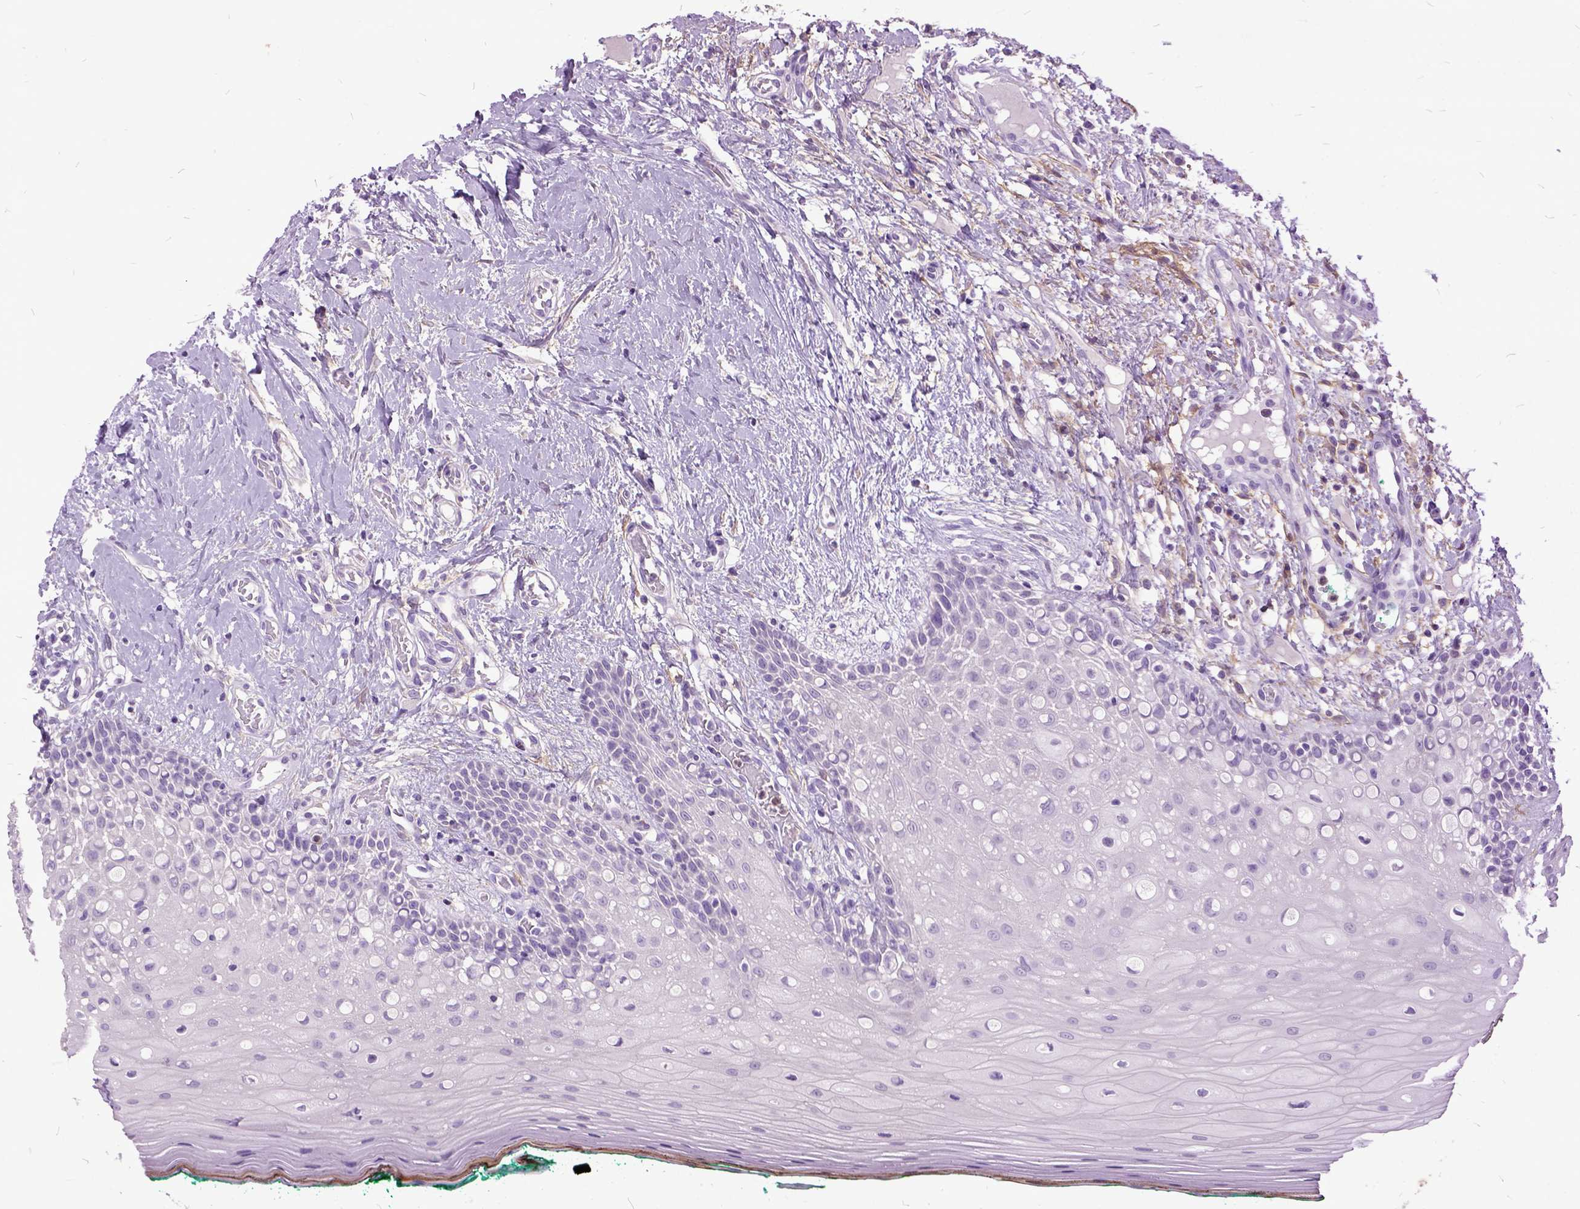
{"staining": {"intensity": "negative", "quantity": "none", "location": "none"}, "tissue": "oral mucosa", "cell_type": "Squamous epithelial cells", "image_type": "normal", "snomed": [{"axis": "morphology", "description": "Normal tissue, NOS"}, {"axis": "topography", "description": "Oral tissue"}], "caption": "DAB immunohistochemical staining of unremarkable human oral mucosa demonstrates no significant staining in squamous epithelial cells. (Stains: DAB immunohistochemistry with hematoxylin counter stain, Microscopy: brightfield microscopy at high magnification).", "gene": "MME", "patient": {"sex": "female", "age": 83}}